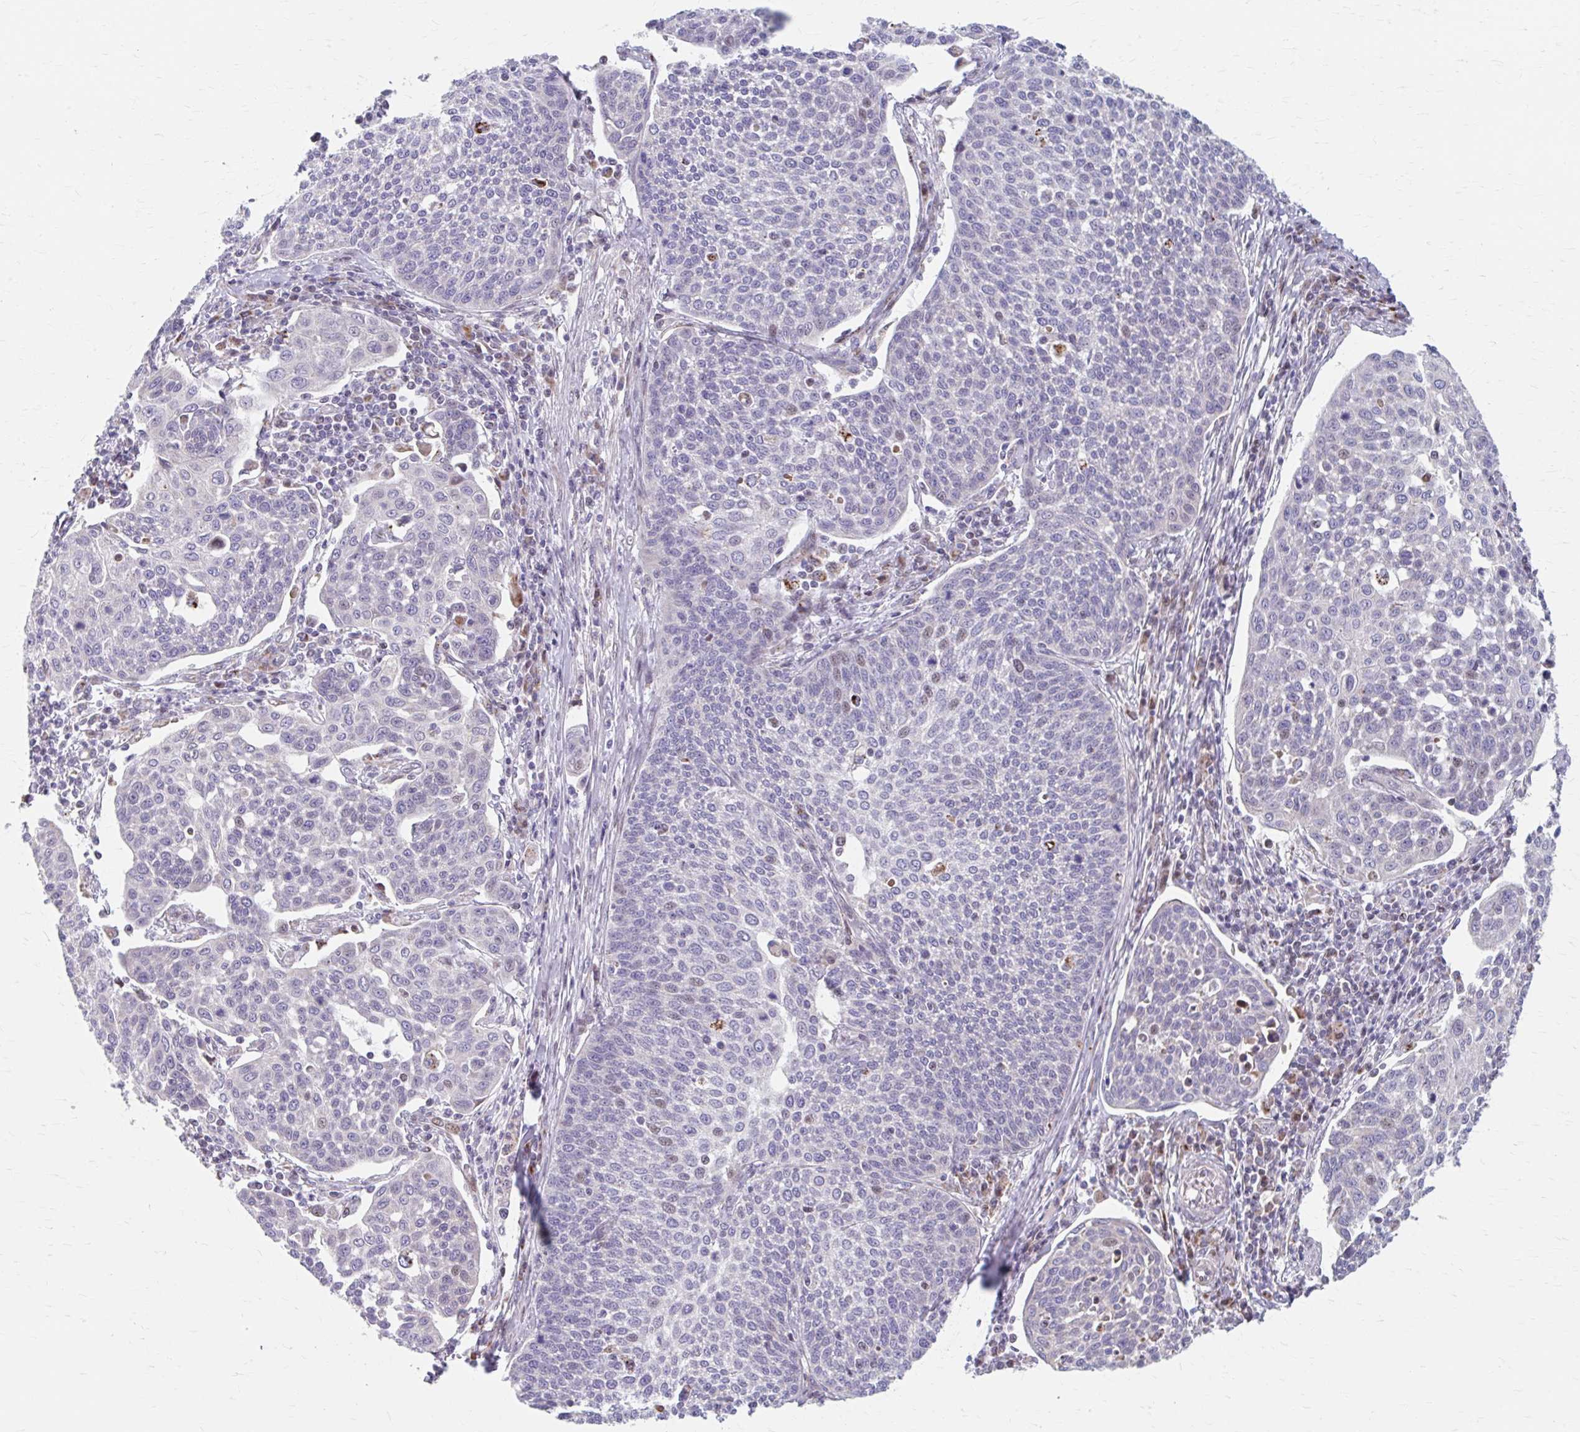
{"staining": {"intensity": "negative", "quantity": "none", "location": "none"}, "tissue": "cervical cancer", "cell_type": "Tumor cells", "image_type": "cancer", "snomed": [{"axis": "morphology", "description": "Squamous cell carcinoma, NOS"}, {"axis": "topography", "description": "Cervix"}], "caption": "Human cervical cancer (squamous cell carcinoma) stained for a protein using IHC reveals no expression in tumor cells.", "gene": "BEAN1", "patient": {"sex": "female", "age": 34}}